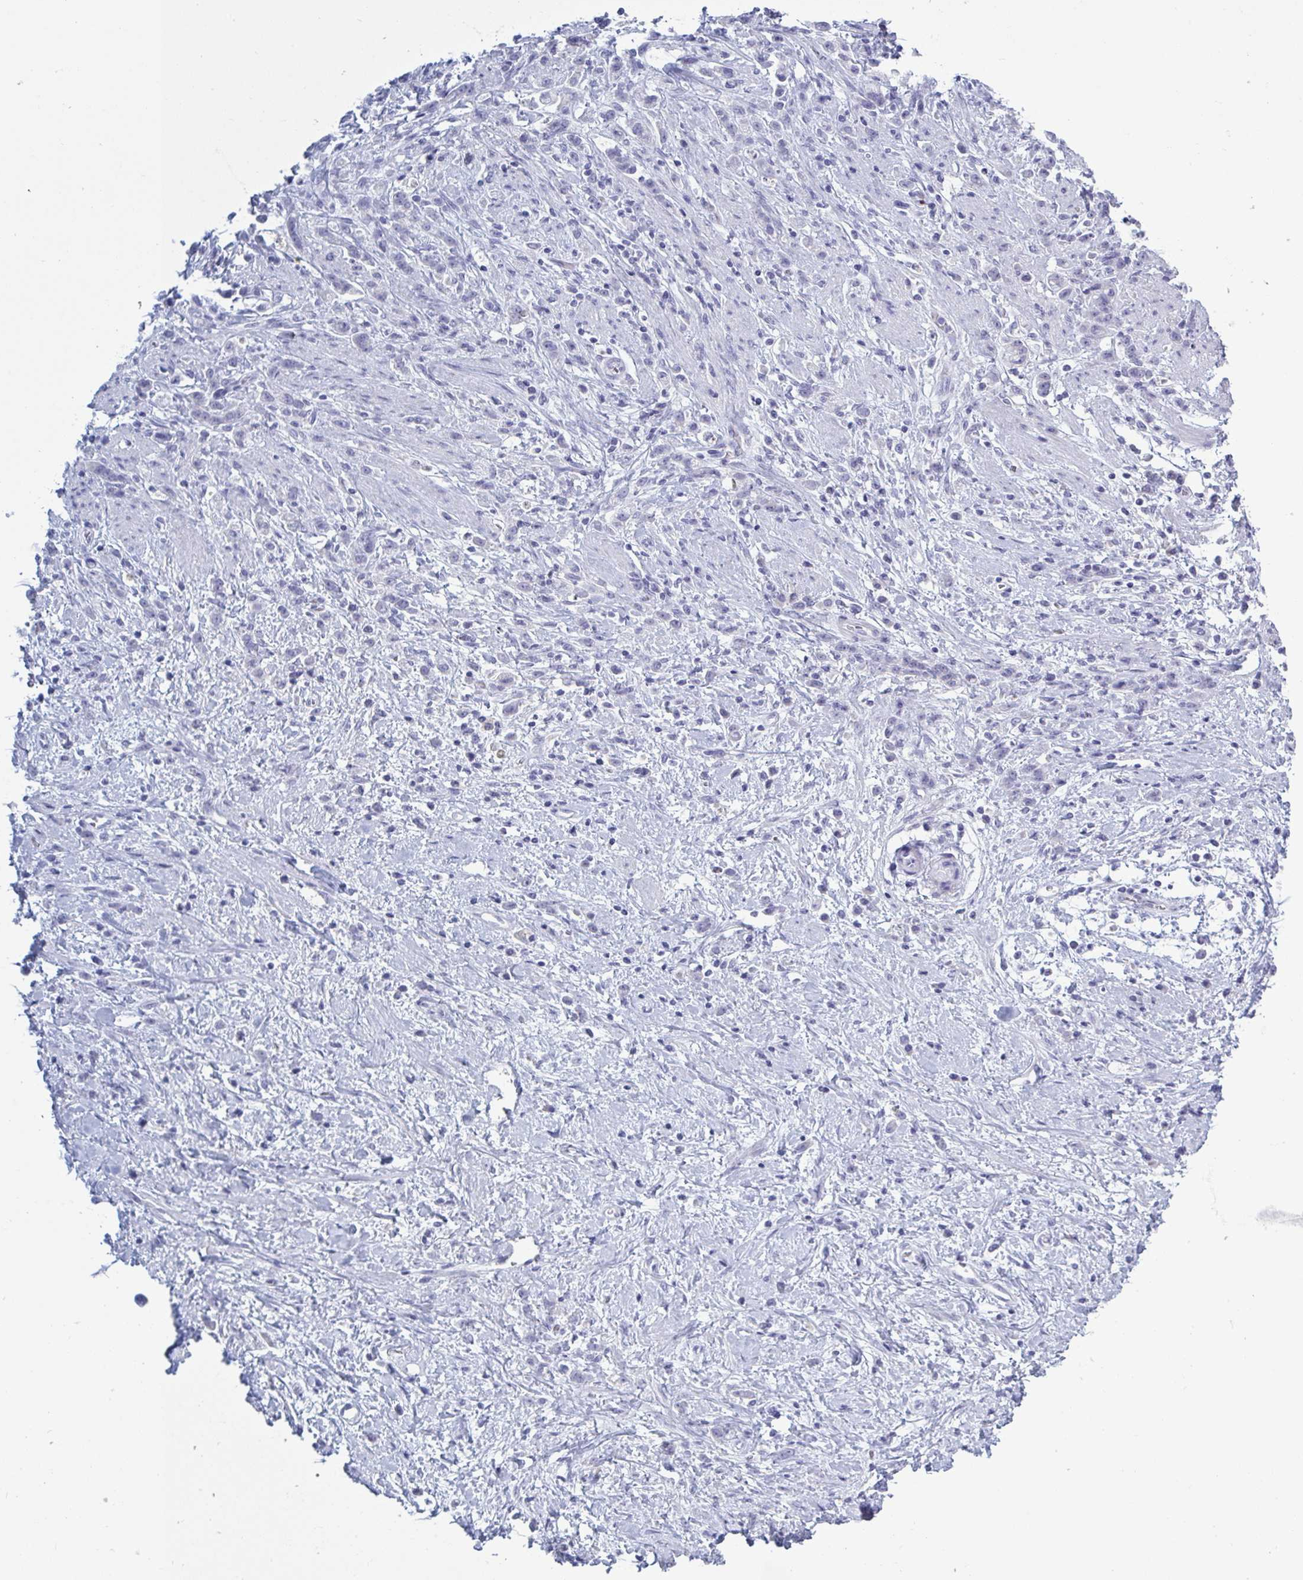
{"staining": {"intensity": "negative", "quantity": "none", "location": "none"}, "tissue": "stomach cancer", "cell_type": "Tumor cells", "image_type": "cancer", "snomed": [{"axis": "morphology", "description": "Adenocarcinoma, NOS"}, {"axis": "topography", "description": "Stomach"}], "caption": "High magnification brightfield microscopy of stomach adenocarcinoma stained with DAB (brown) and counterstained with hematoxylin (blue): tumor cells show no significant positivity.", "gene": "NDUFC2", "patient": {"sex": "female", "age": 60}}